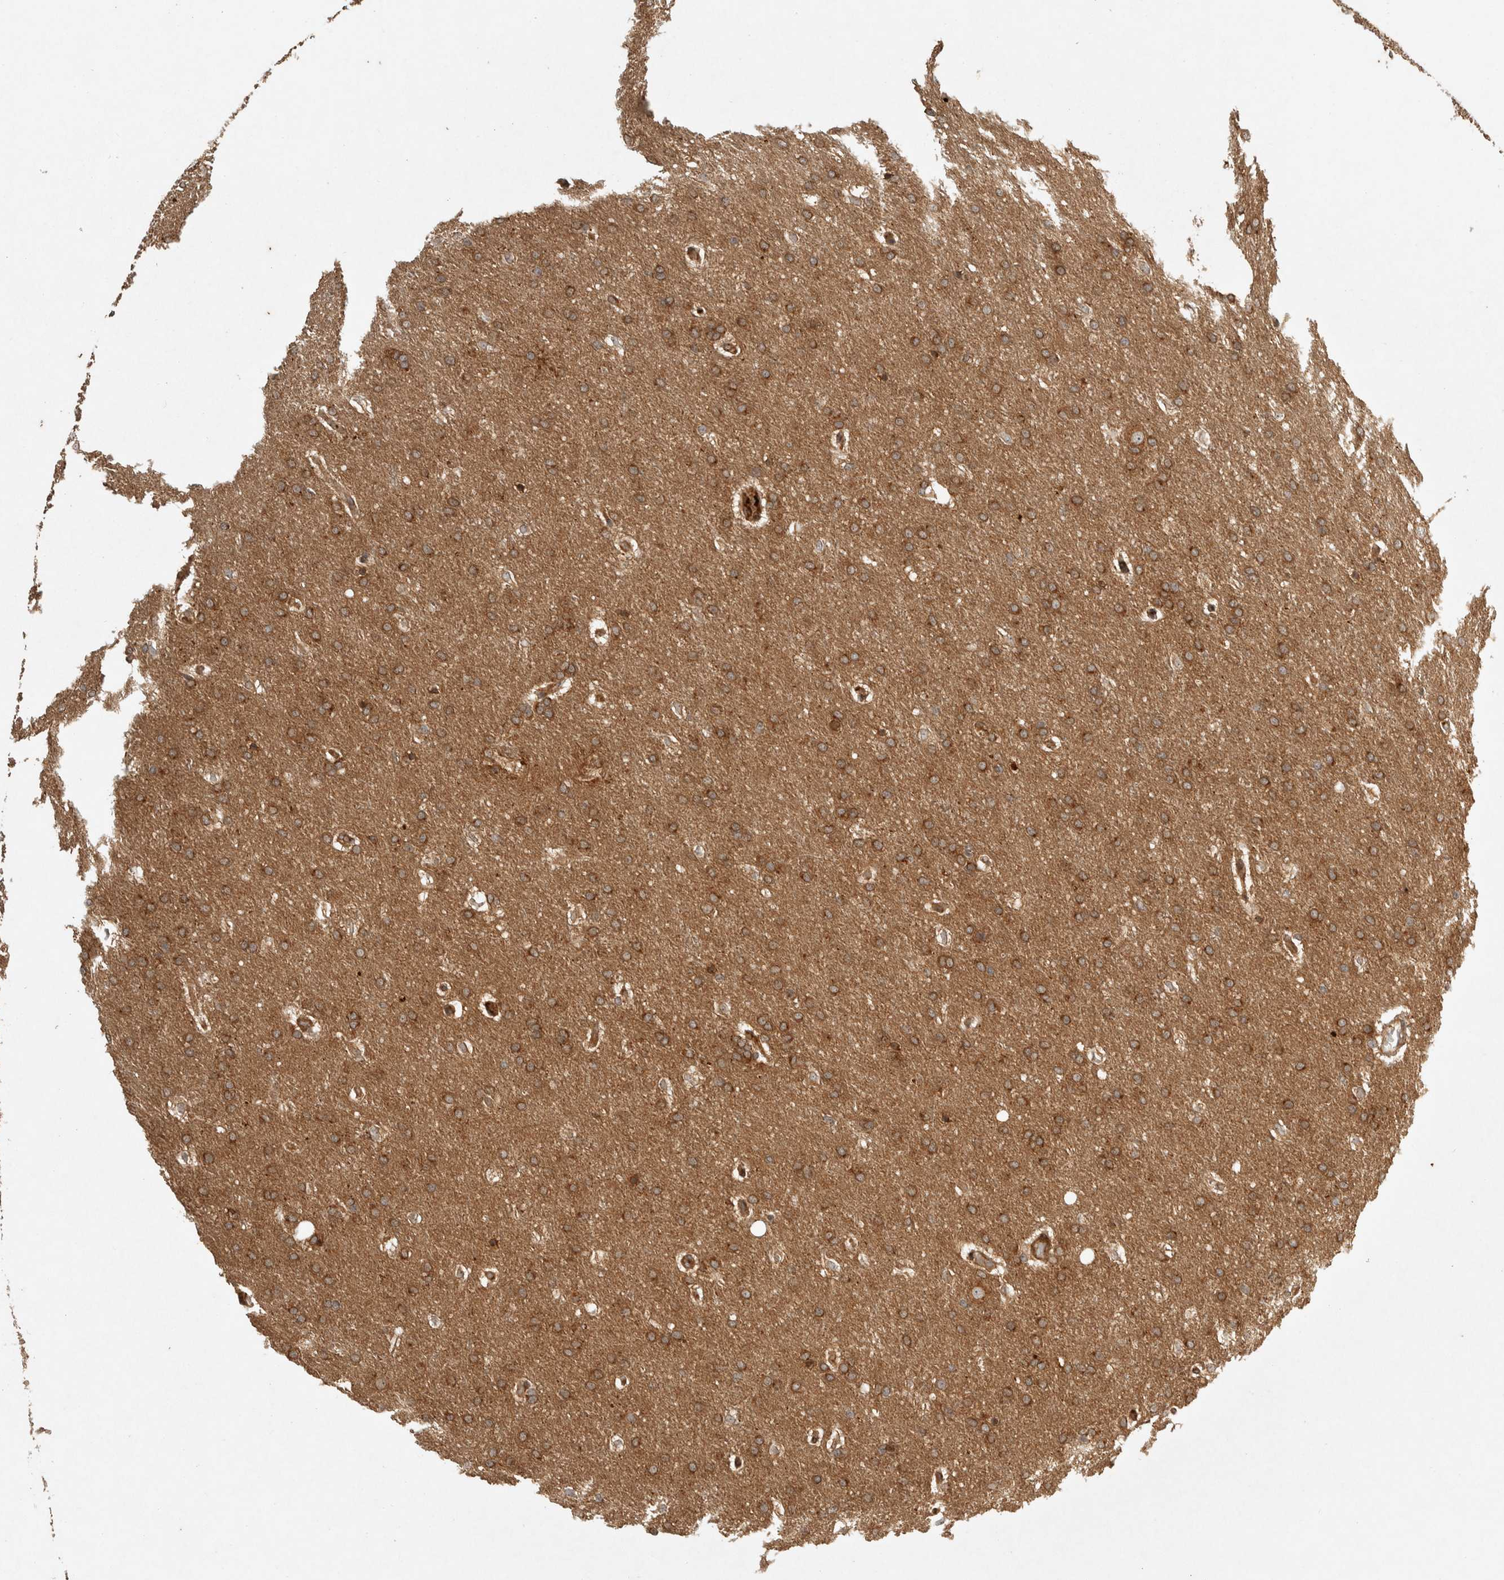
{"staining": {"intensity": "moderate", "quantity": ">75%", "location": "cytoplasmic/membranous"}, "tissue": "glioma", "cell_type": "Tumor cells", "image_type": "cancer", "snomed": [{"axis": "morphology", "description": "Glioma, malignant, Low grade"}, {"axis": "topography", "description": "Brain"}], "caption": "This micrograph displays immunohistochemistry staining of human glioma, with medium moderate cytoplasmic/membranous staining in about >75% of tumor cells.", "gene": "CAMSAP2", "patient": {"sex": "female", "age": 37}}